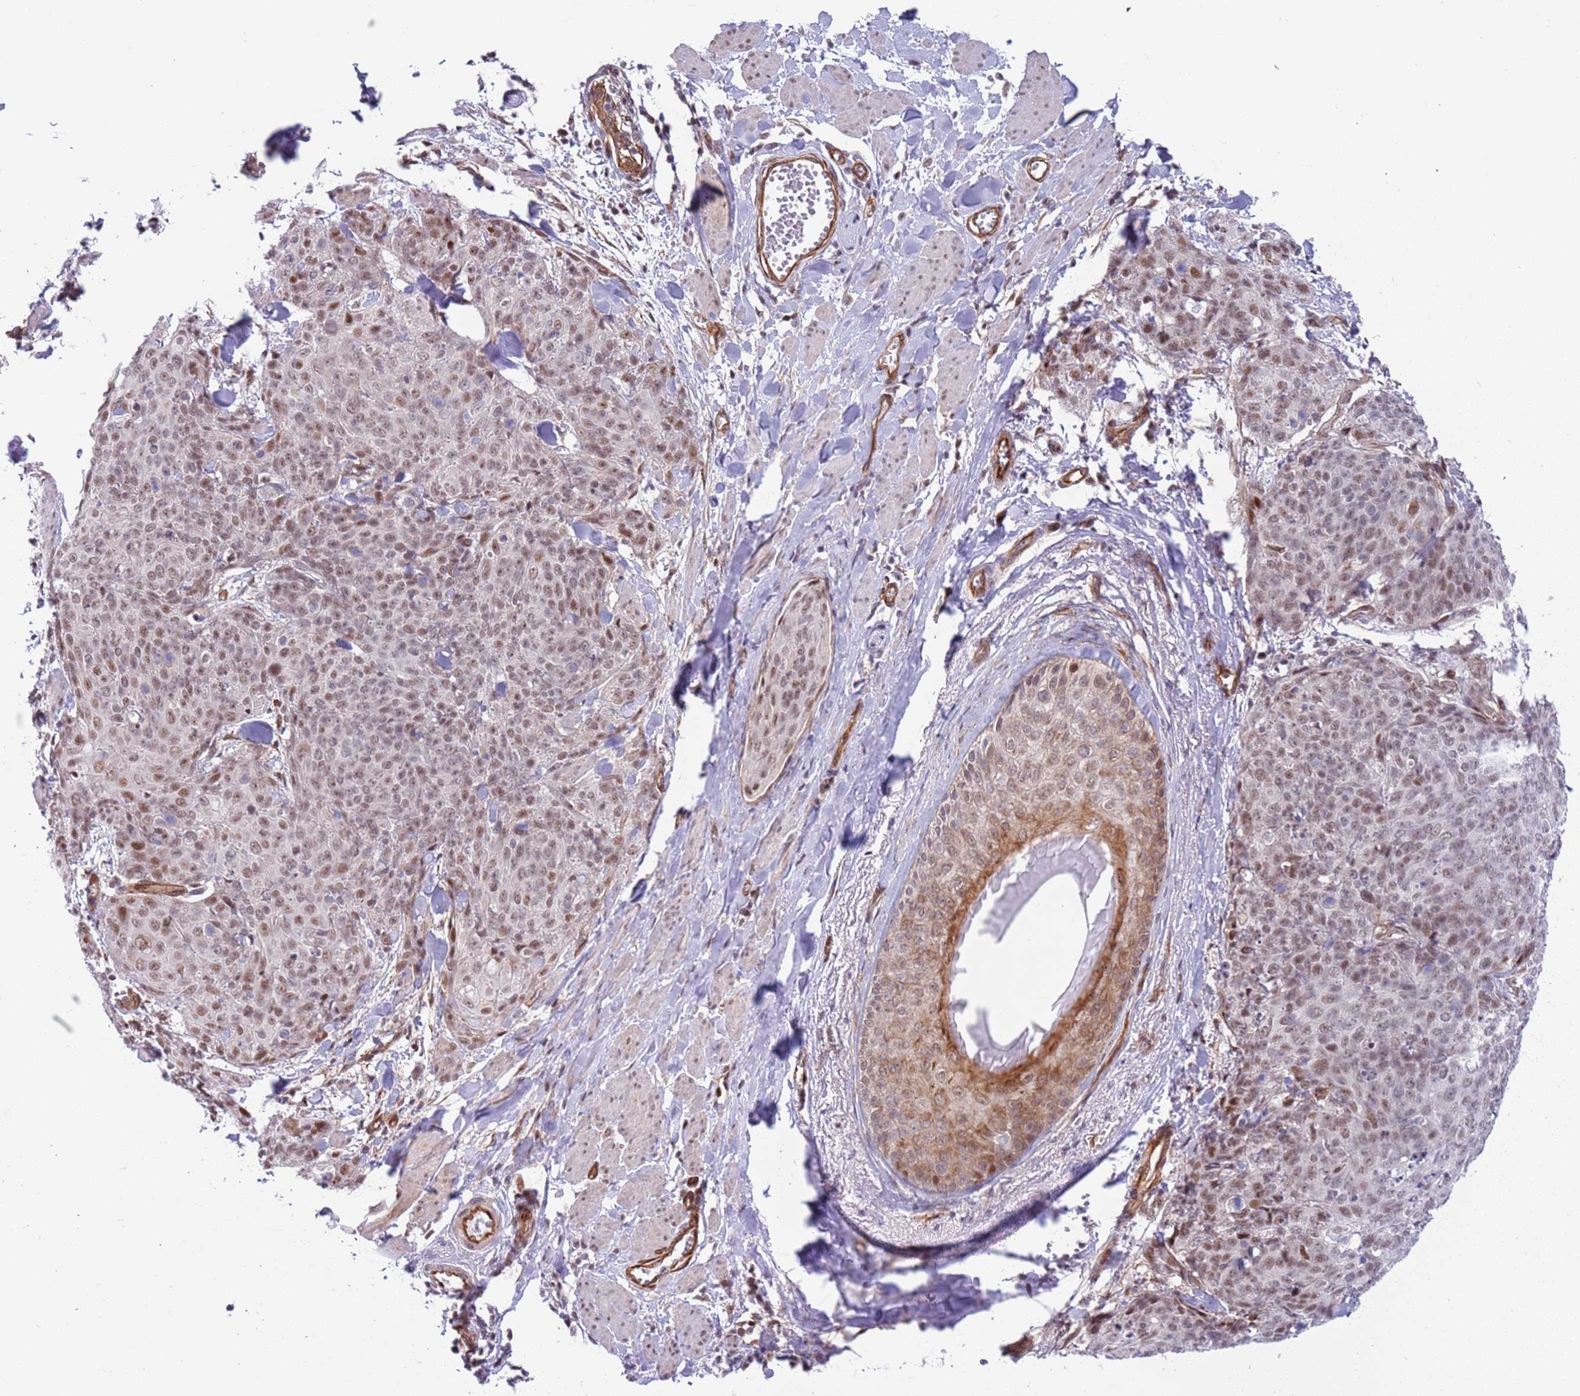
{"staining": {"intensity": "moderate", "quantity": ">75%", "location": "nuclear"}, "tissue": "skin cancer", "cell_type": "Tumor cells", "image_type": "cancer", "snomed": [{"axis": "morphology", "description": "Squamous cell carcinoma, NOS"}, {"axis": "topography", "description": "Skin"}, {"axis": "topography", "description": "Vulva"}], "caption": "Tumor cells exhibit moderate nuclear expression in about >75% of cells in squamous cell carcinoma (skin). (DAB (3,3'-diaminobenzidine) IHC with brightfield microscopy, high magnification).", "gene": "LRMDA", "patient": {"sex": "female", "age": 85}}